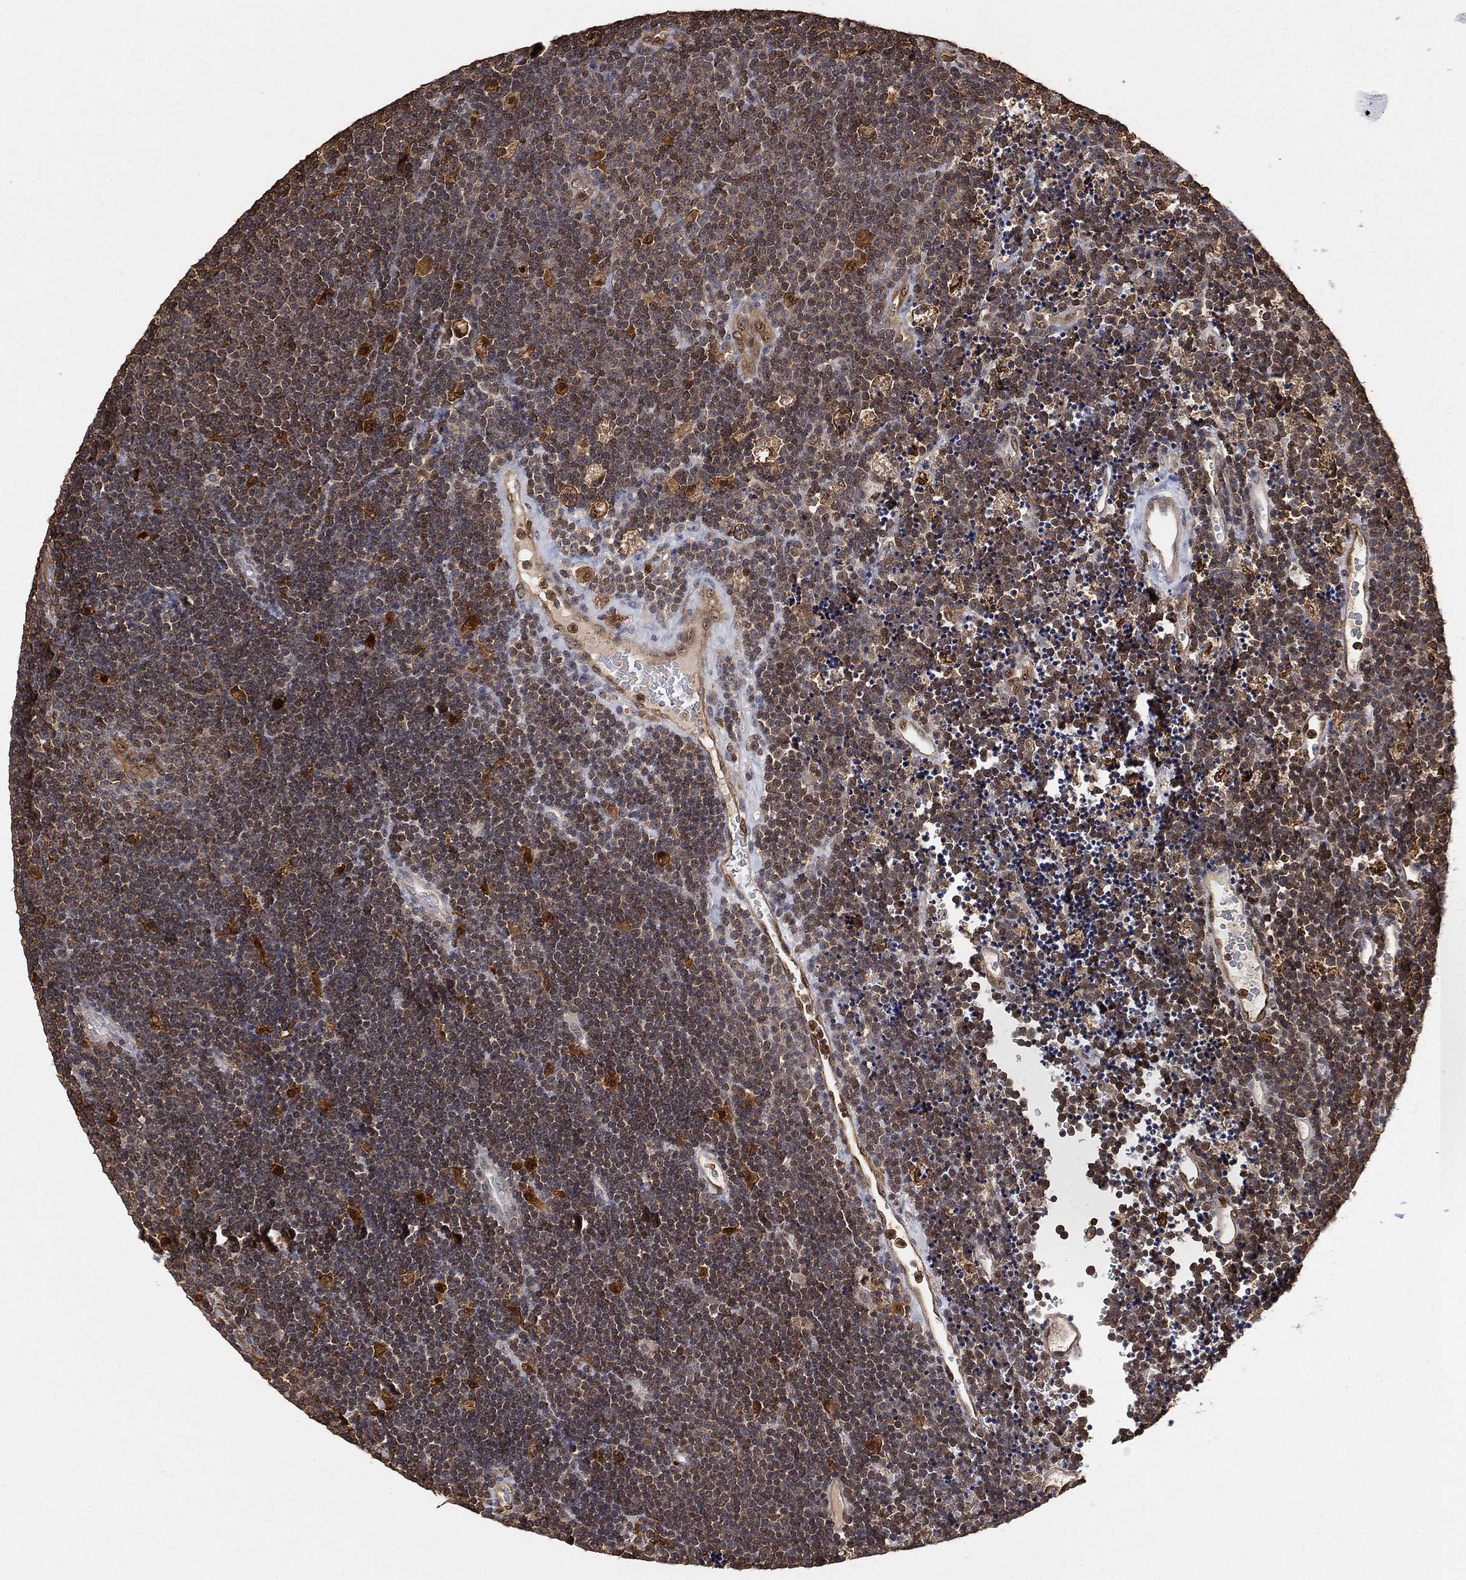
{"staining": {"intensity": "moderate", "quantity": "<25%", "location": "cytoplasmic/membranous"}, "tissue": "lymphoma", "cell_type": "Tumor cells", "image_type": "cancer", "snomed": [{"axis": "morphology", "description": "Malignant lymphoma, non-Hodgkin's type, Low grade"}, {"axis": "topography", "description": "Brain"}], "caption": "The photomicrograph shows a brown stain indicating the presence of a protein in the cytoplasmic/membranous of tumor cells in malignant lymphoma, non-Hodgkin's type (low-grade). (brown staining indicates protein expression, while blue staining denotes nuclei).", "gene": "CRYL1", "patient": {"sex": "female", "age": 66}}